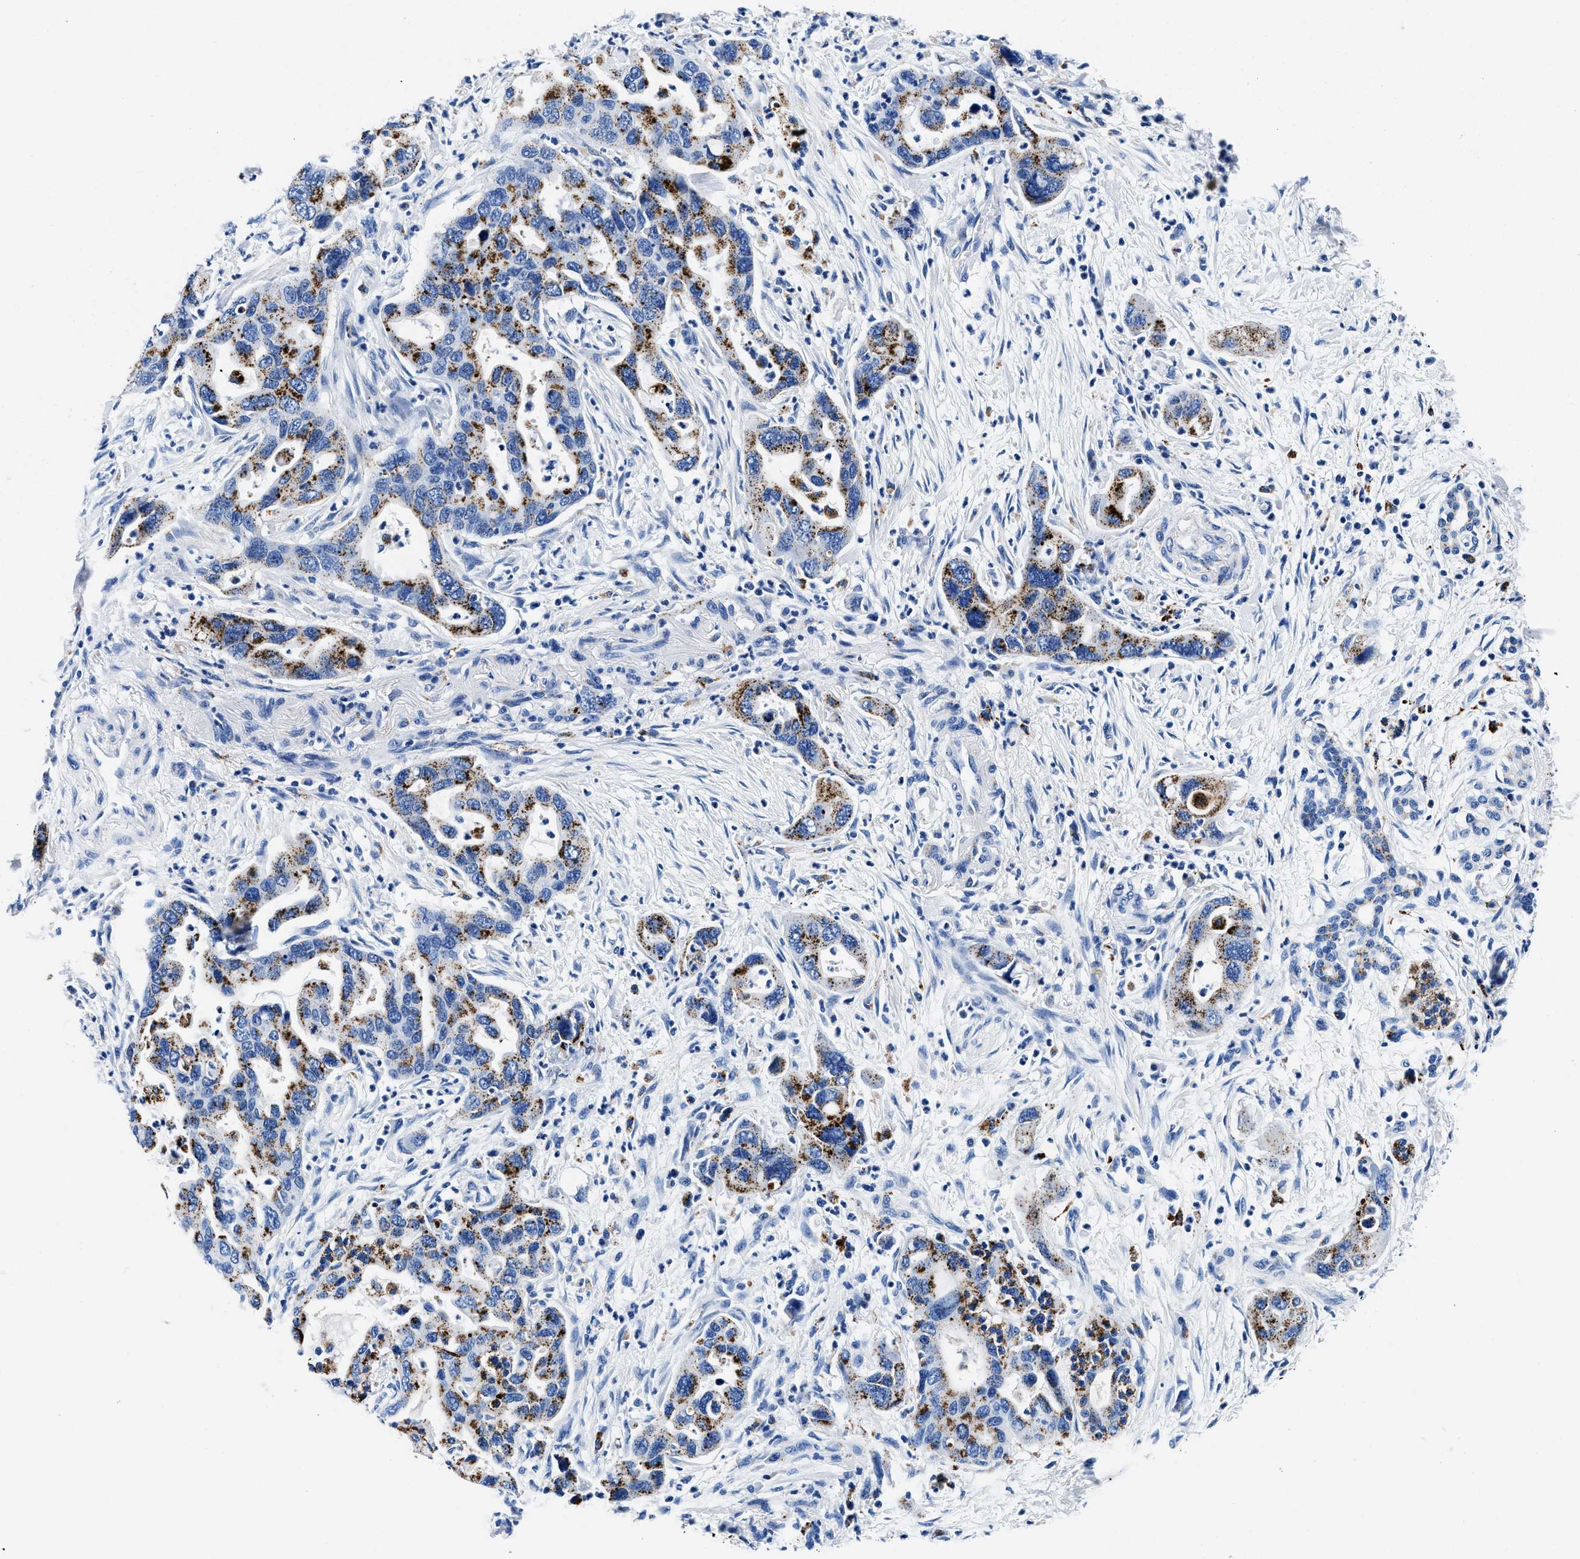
{"staining": {"intensity": "moderate", "quantity": "25%-75%", "location": "cytoplasmic/membranous"}, "tissue": "pancreatic cancer", "cell_type": "Tumor cells", "image_type": "cancer", "snomed": [{"axis": "morphology", "description": "Normal tissue, NOS"}, {"axis": "morphology", "description": "Adenocarcinoma, NOS"}, {"axis": "topography", "description": "Pancreas"}], "caption": "A micrograph of pancreatic adenocarcinoma stained for a protein demonstrates moderate cytoplasmic/membranous brown staining in tumor cells.", "gene": "OR14K1", "patient": {"sex": "female", "age": 71}}